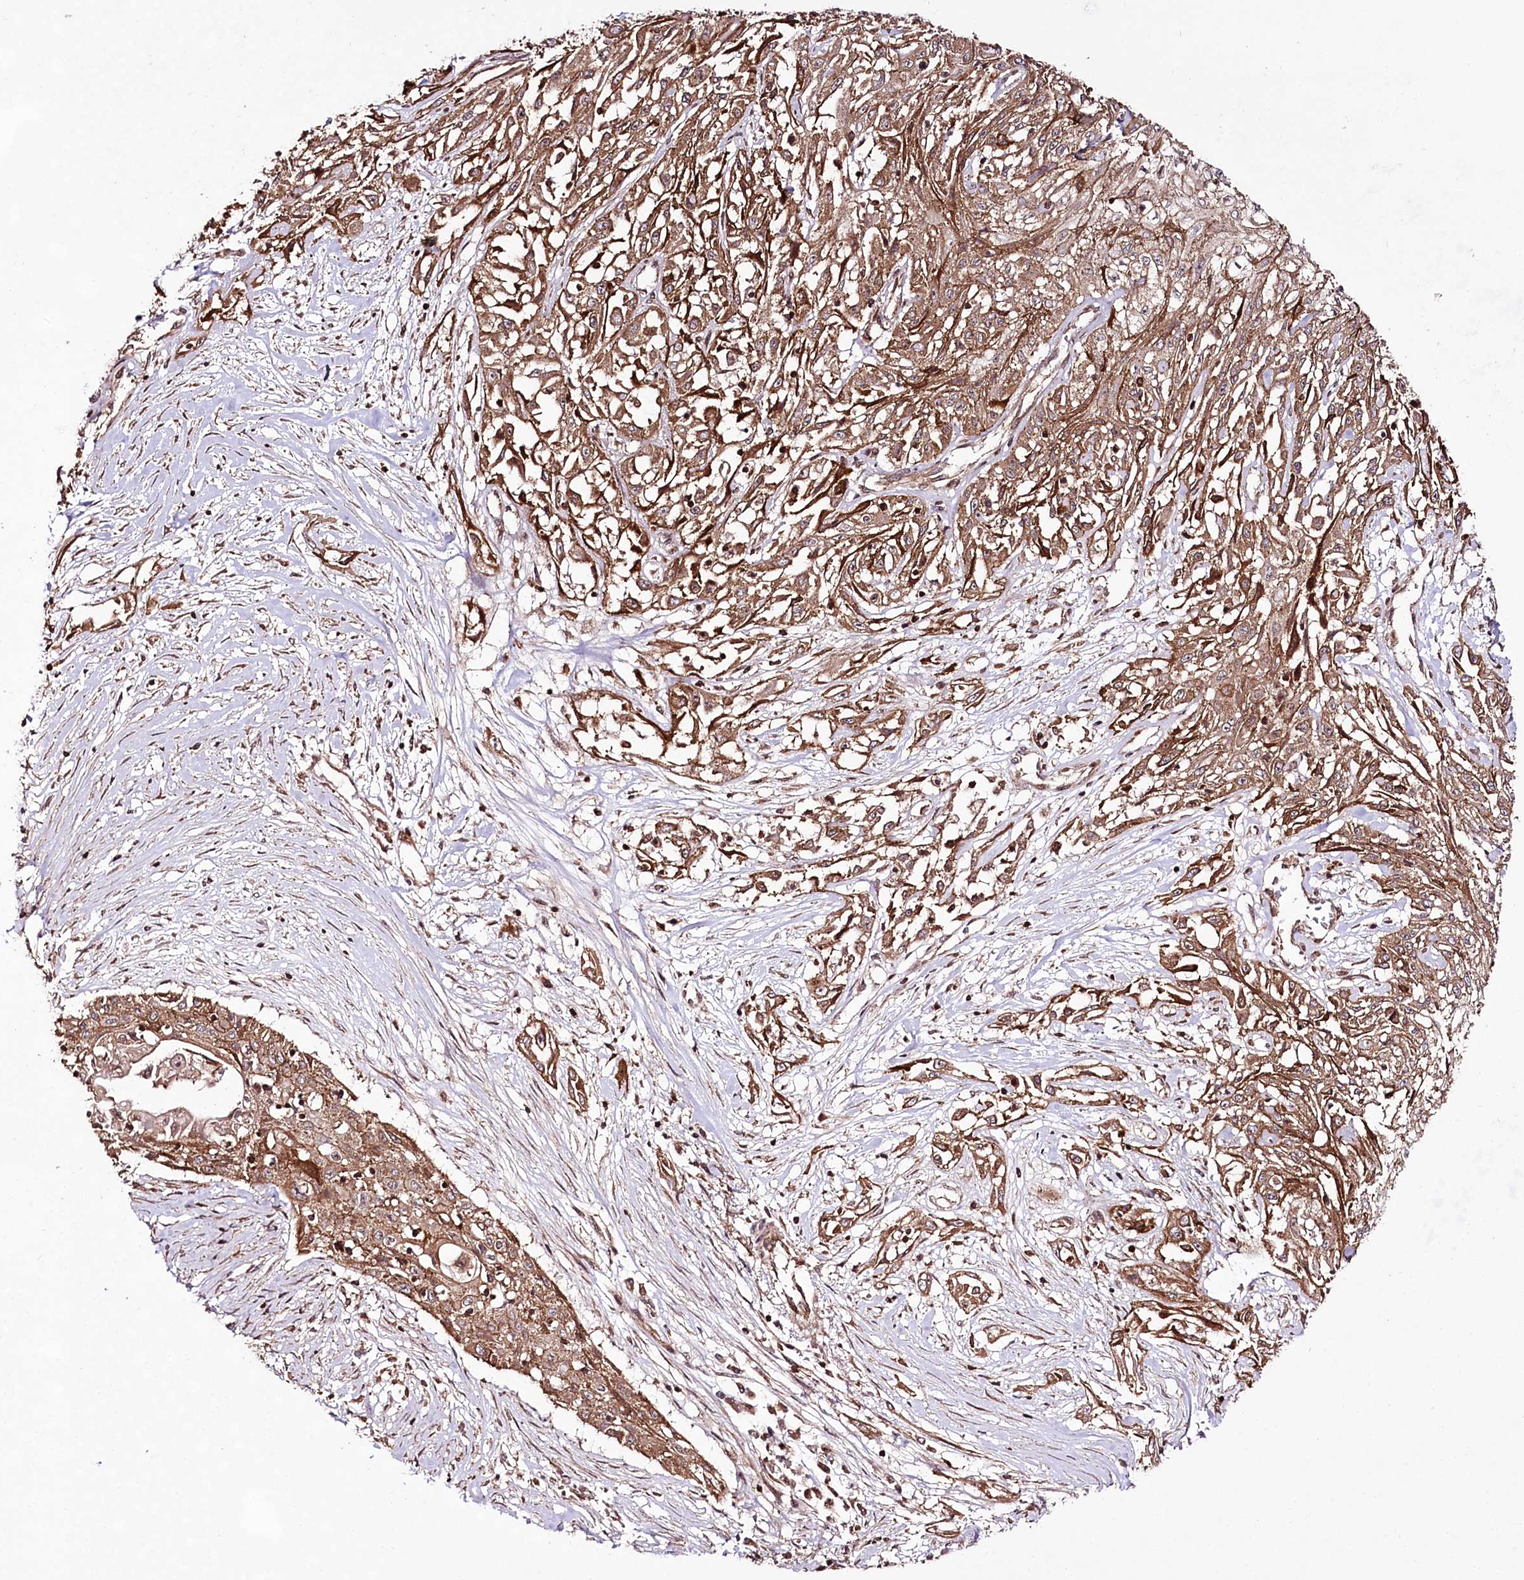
{"staining": {"intensity": "strong", "quantity": ">75%", "location": "cytoplasmic/membranous"}, "tissue": "skin cancer", "cell_type": "Tumor cells", "image_type": "cancer", "snomed": [{"axis": "morphology", "description": "Squamous cell carcinoma, NOS"}, {"axis": "morphology", "description": "Squamous cell carcinoma, metastatic, NOS"}, {"axis": "topography", "description": "Skin"}, {"axis": "topography", "description": "Lymph node"}], "caption": "The photomicrograph shows immunohistochemical staining of skin cancer (metastatic squamous cell carcinoma). There is strong cytoplasmic/membranous staining is present in about >75% of tumor cells. The staining was performed using DAB (3,3'-diaminobenzidine), with brown indicating positive protein expression. Nuclei are stained blue with hematoxylin.", "gene": "DHX29", "patient": {"sex": "male", "age": 75}}